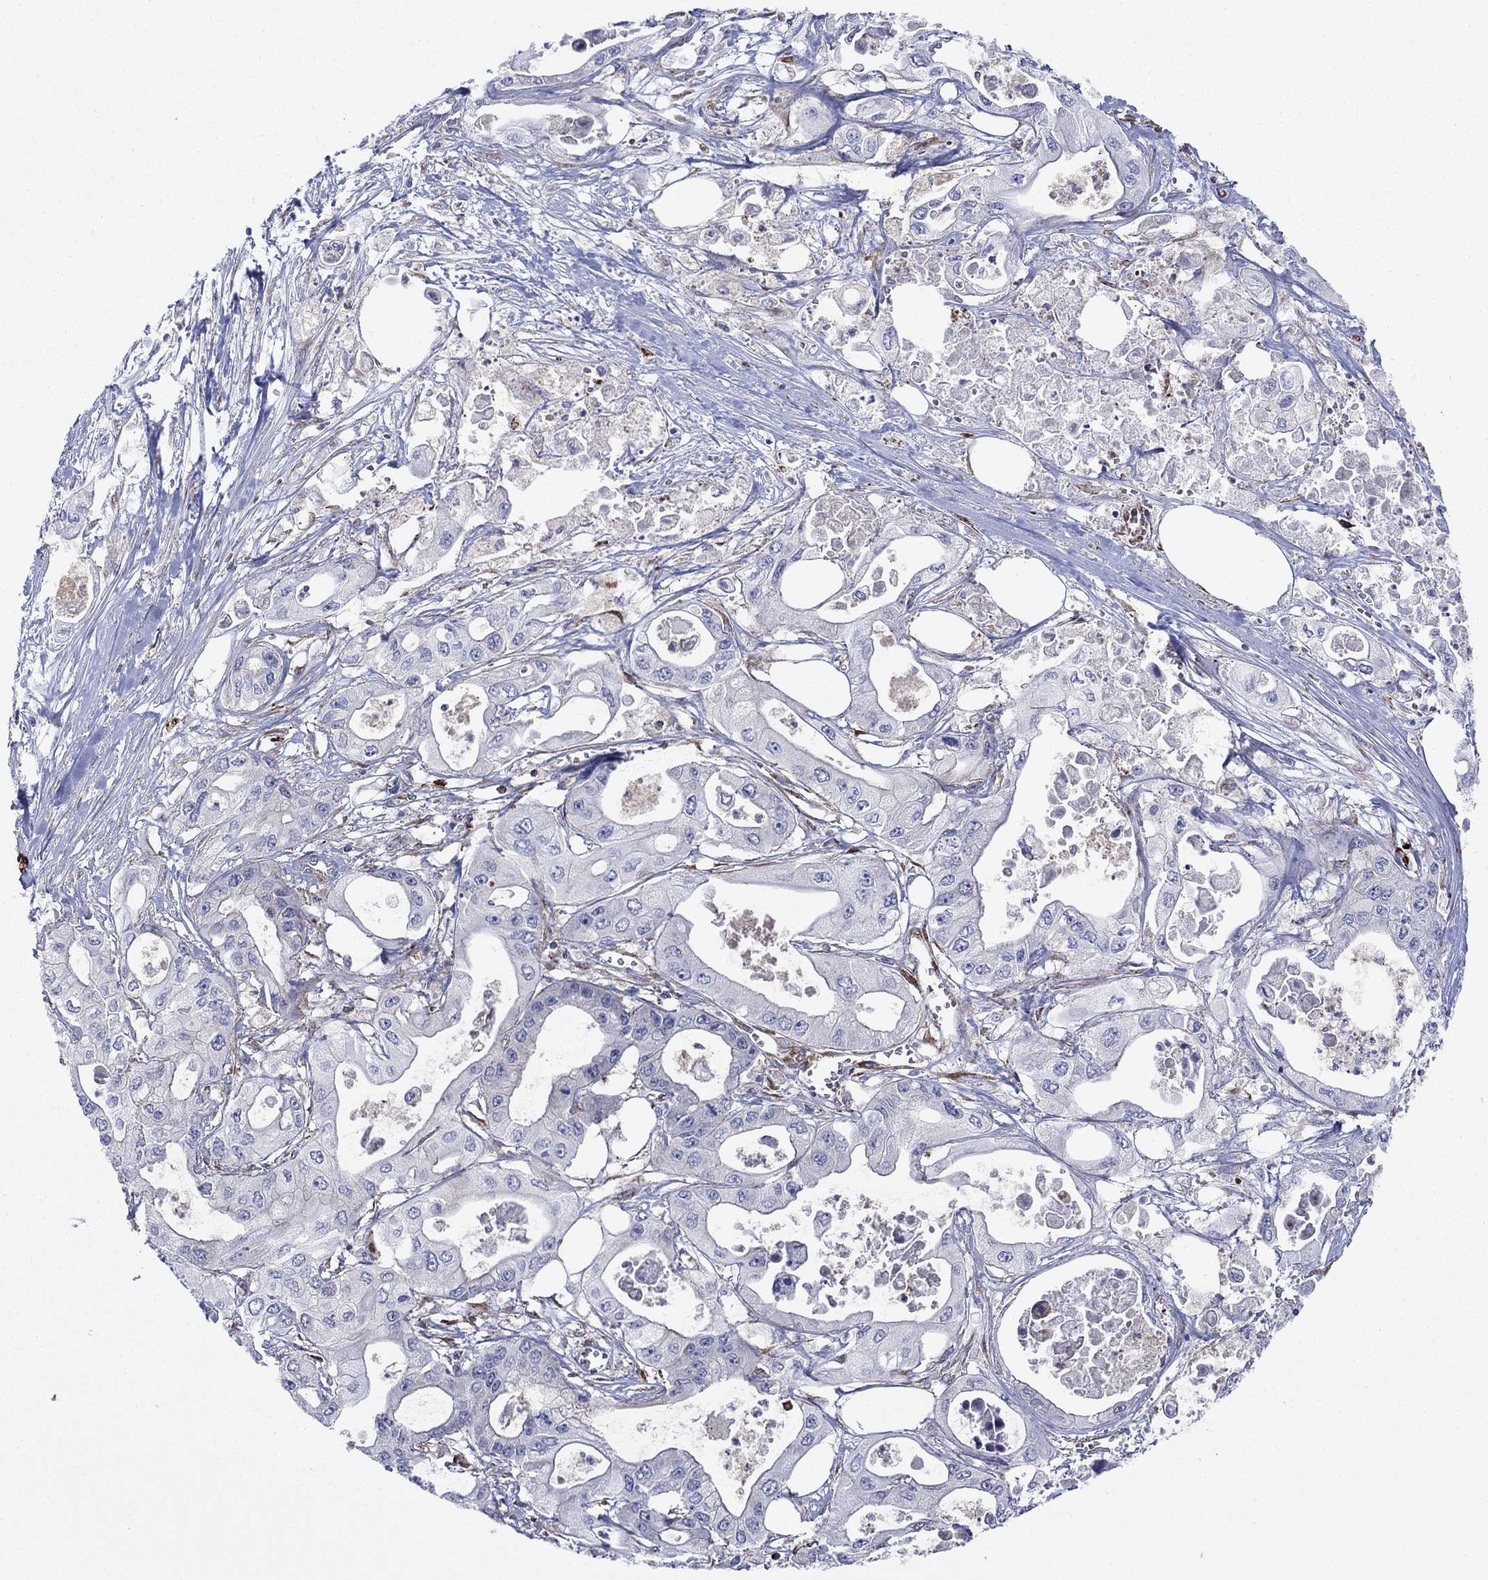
{"staining": {"intensity": "negative", "quantity": "none", "location": "none"}, "tissue": "pancreatic cancer", "cell_type": "Tumor cells", "image_type": "cancer", "snomed": [{"axis": "morphology", "description": "Adenocarcinoma, NOS"}, {"axis": "topography", "description": "Pancreas"}], "caption": "DAB immunohistochemical staining of human adenocarcinoma (pancreatic) reveals no significant staining in tumor cells.", "gene": "PAG1", "patient": {"sex": "male", "age": 70}}